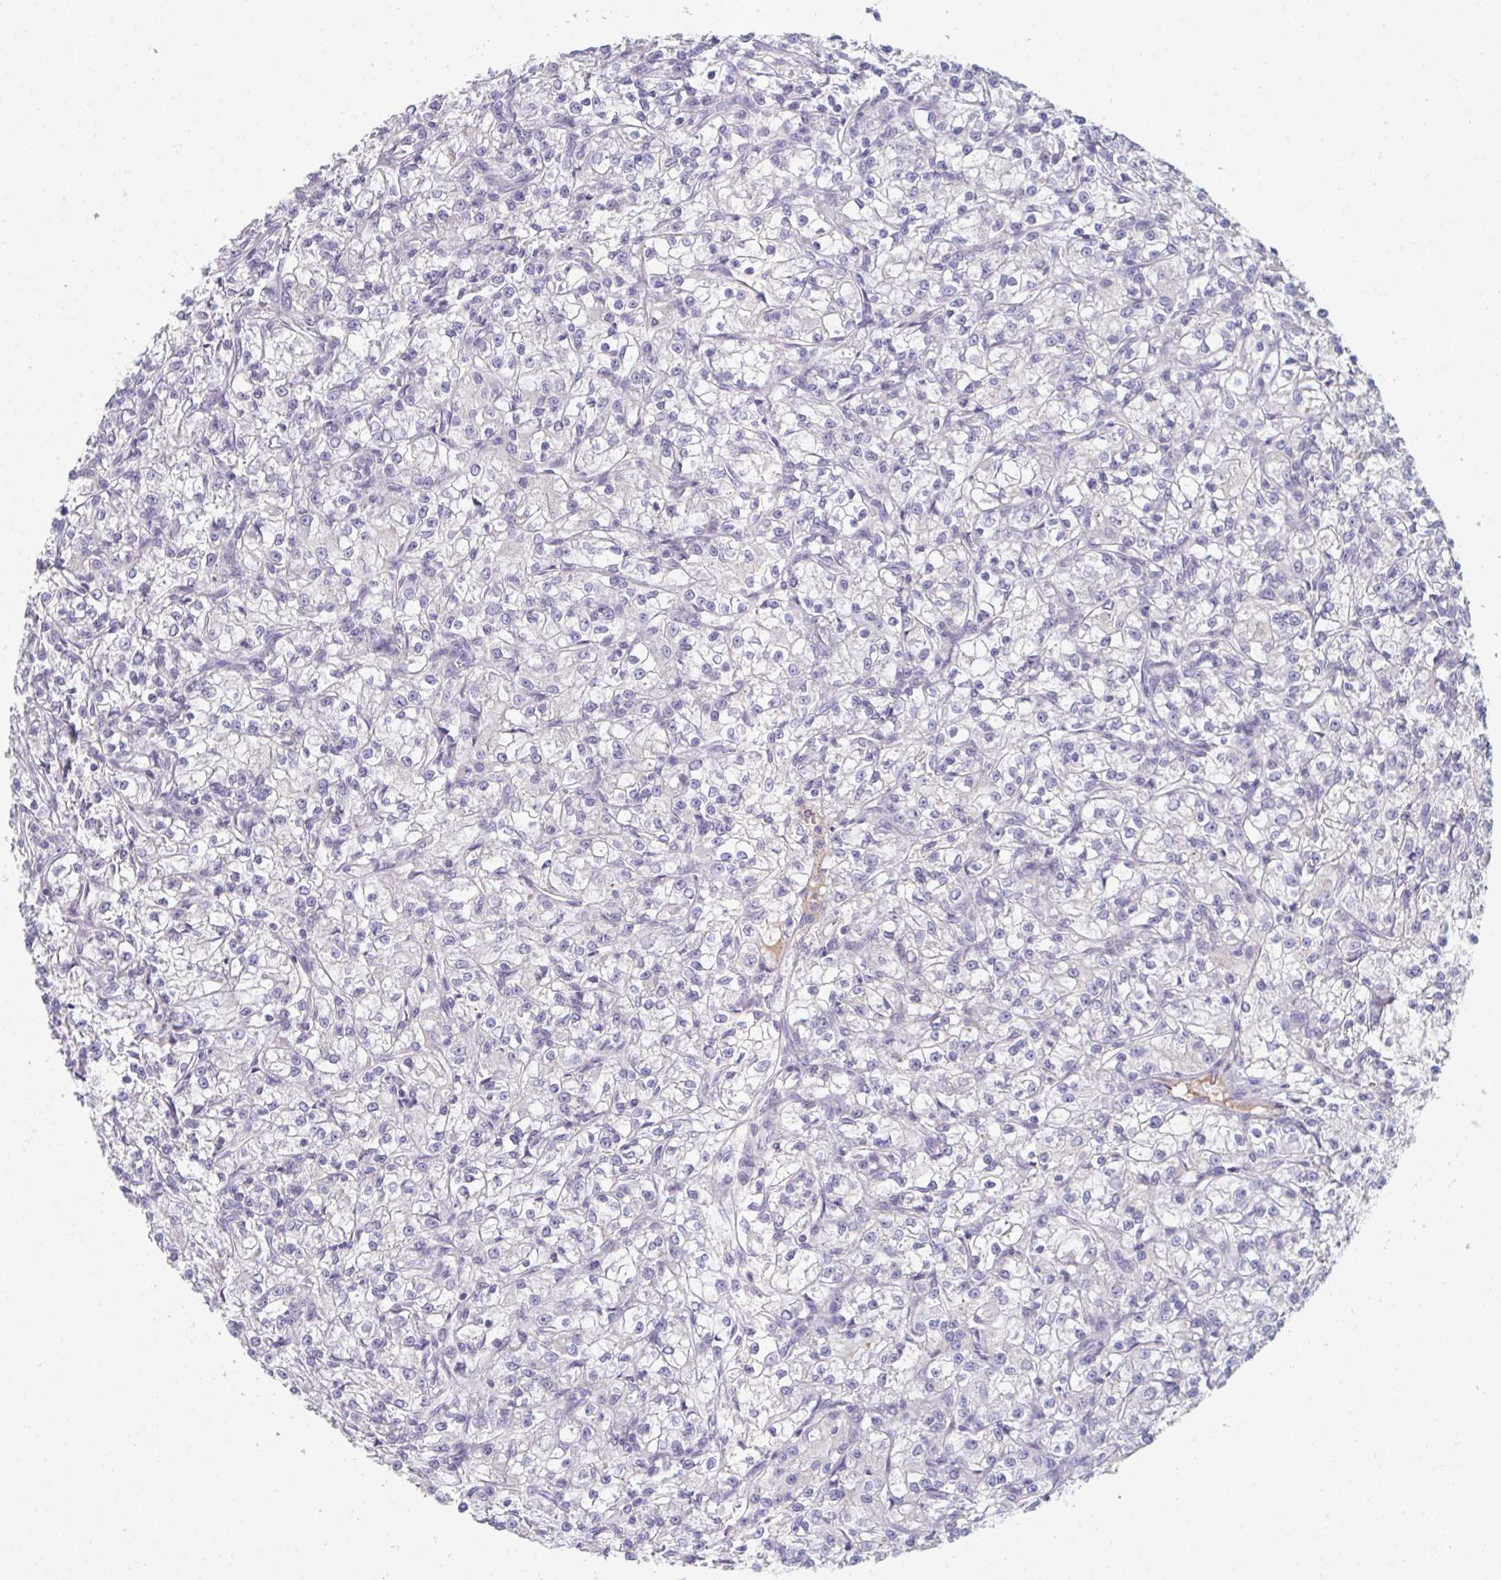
{"staining": {"intensity": "negative", "quantity": "none", "location": "none"}, "tissue": "renal cancer", "cell_type": "Tumor cells", "image_type": "cancer", "snomed": [{"axis": "morphology", "description": "Adenocarcinoma, NOS"}, {"axis": "topography", "description": "Kidney"}], "caption": "IHC image of neoplastic tissue: human renal cancer (adenocarcinoma) stained with DAB (3,3'-diaminobenzidine) shows no significant protein positivity in tumor cells.", "gene": "HGFAC", "patient": {"sex": "female", "age": 59}}